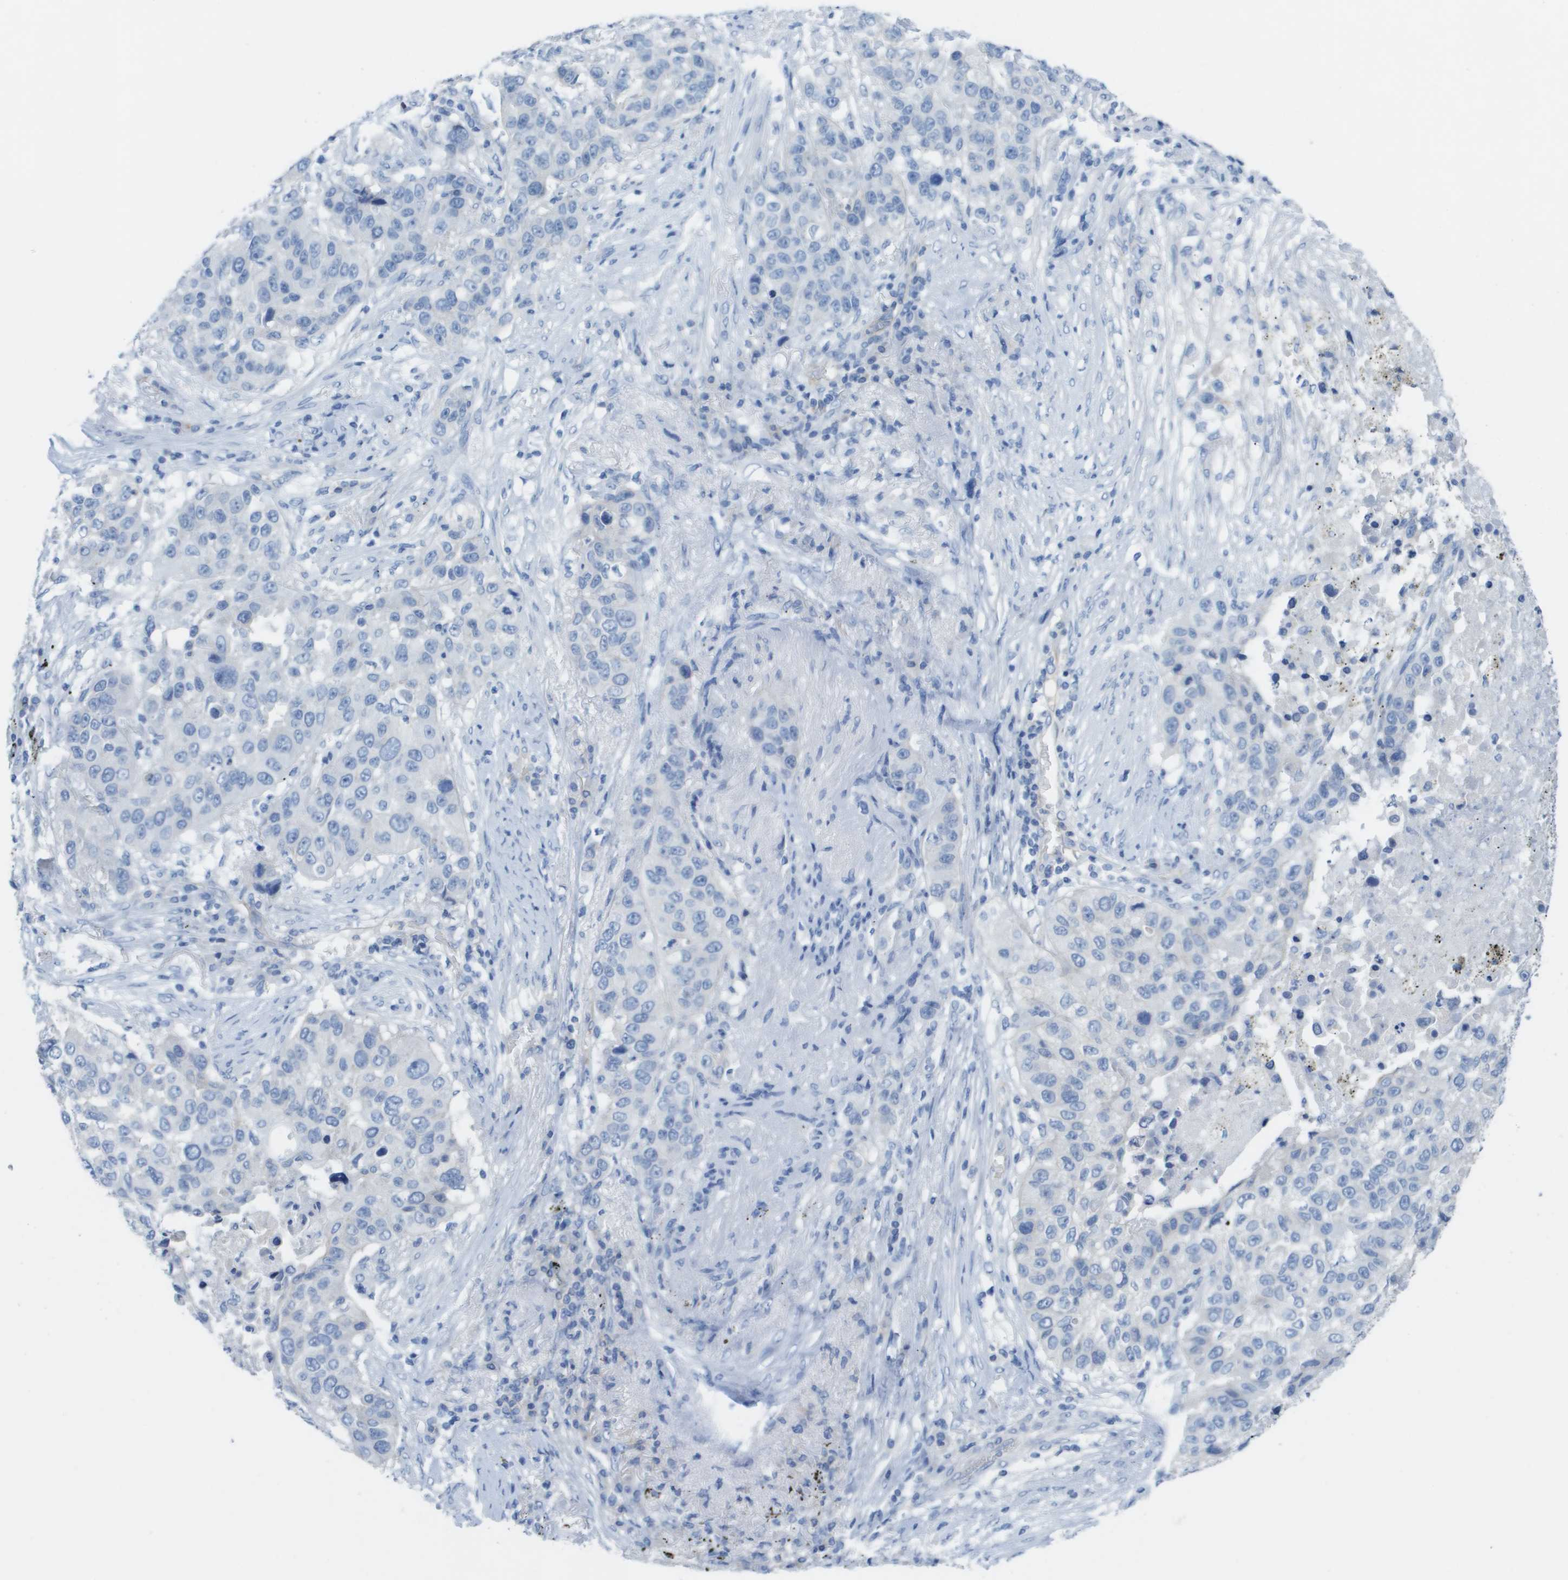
{"staining": {"intensity": "negative", "quantity": "none", "location": "none"}, "tissue": "lung cancer", "cell_type": "Tumor cells", "image_type": "cancer", "snomed": [{"axis": "morphology", "description": "Squamous cell carcinoma, NOS"}, {"axis": "topography", "description": "Lung"}], "caption": "DAB immunohistochemical staining of human lung squamous cell carcinoma exhibits no significant staining in tumor cells.", "gene": "CD46", "patient": {"sex": "male", "age": 57}}